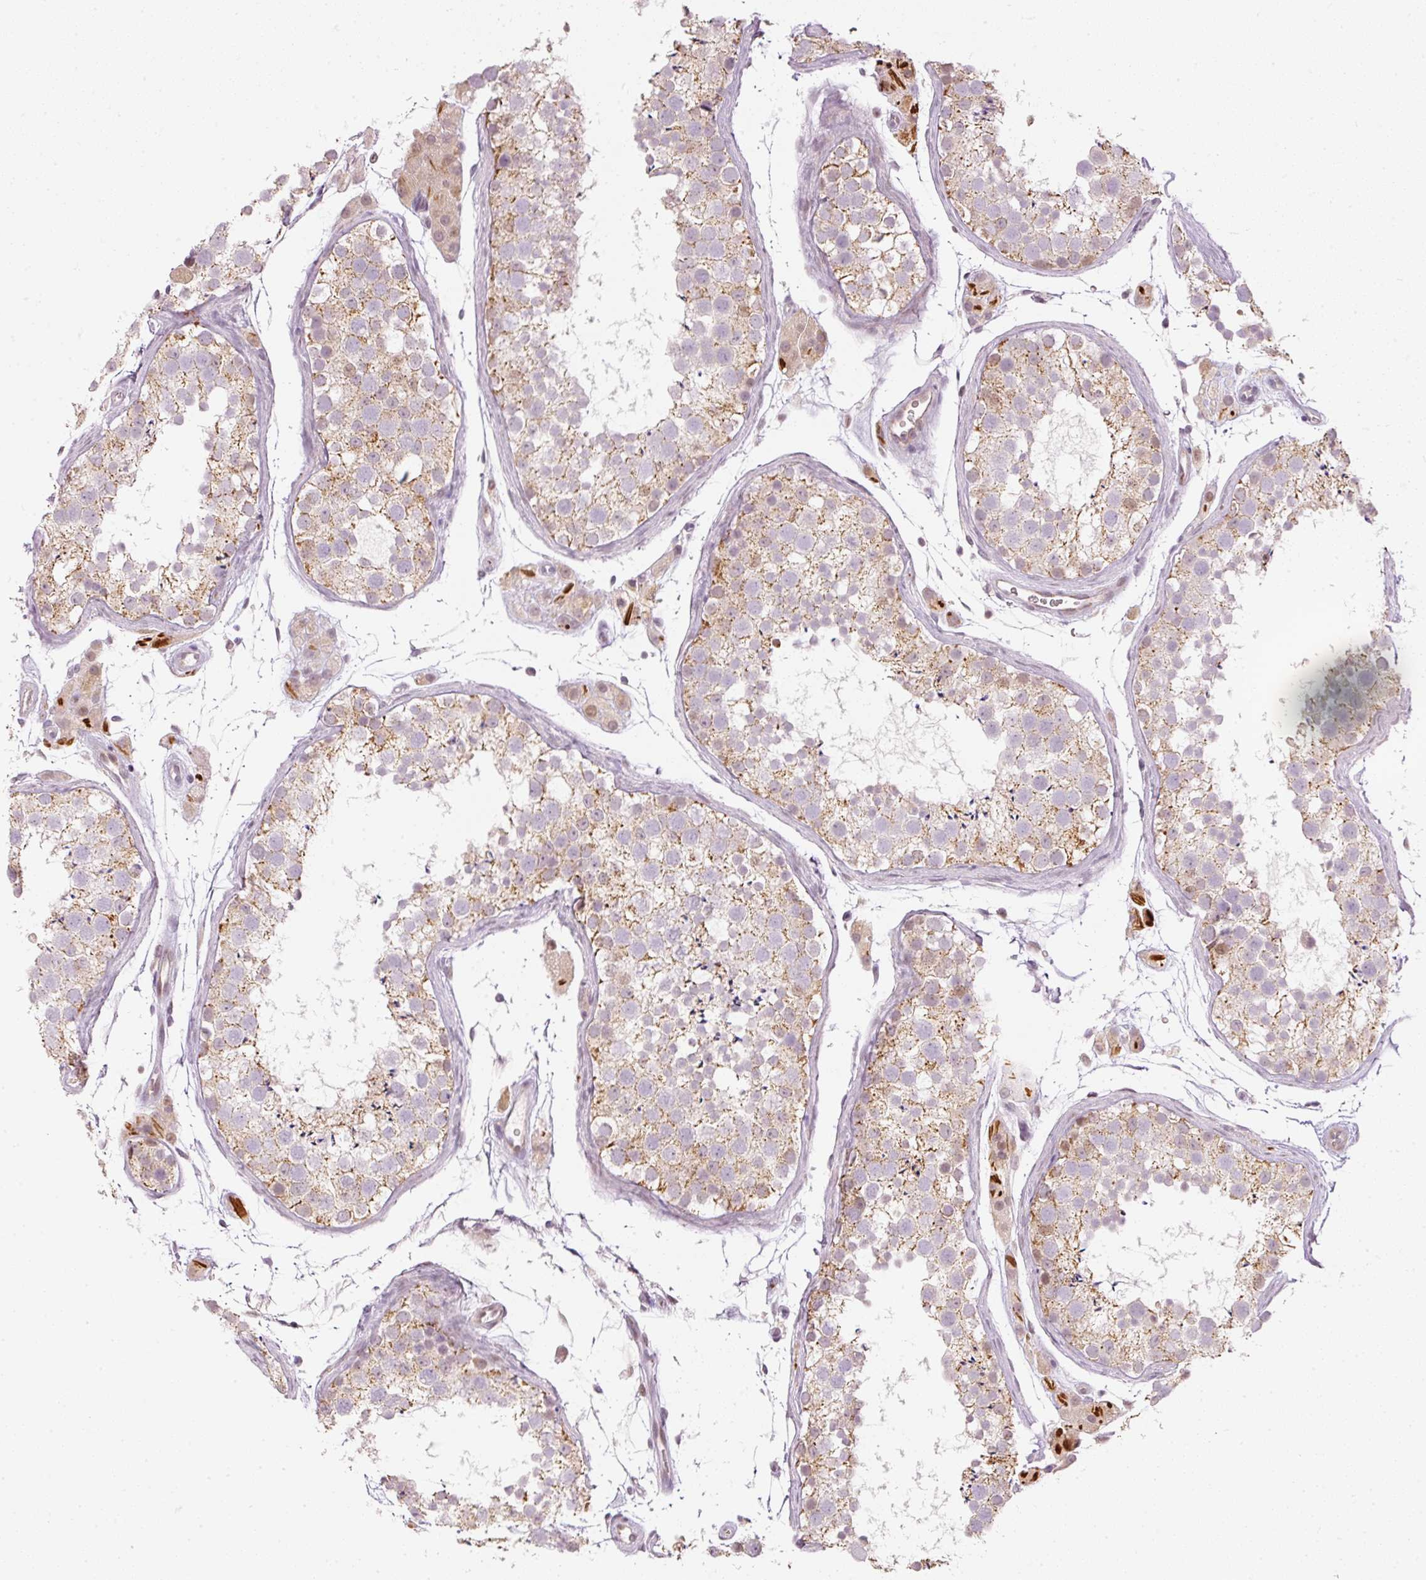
{"staining": {"intensity": "moderate", "quantity": "25%-75%", "location": "cytoplasmic/membranous,nuclear"}, "tissue": "testis", "cell_type": "Cells in seminiferous ducts", "image_type": "normal", "snomed": [{"axis": "morphology", "description": "Normal tissue, NOS"}, {"axis": "topography", "description": "Testis"}], "caption": "Moderate cytoplasmic/membranous,nuclear staining for a protein is present in about 25%-75% of cells in seminiferous ducts of unremarkable testis using IHC.", "gene": "NRDE2", "patient": {"sex": "male", "age": 41}}